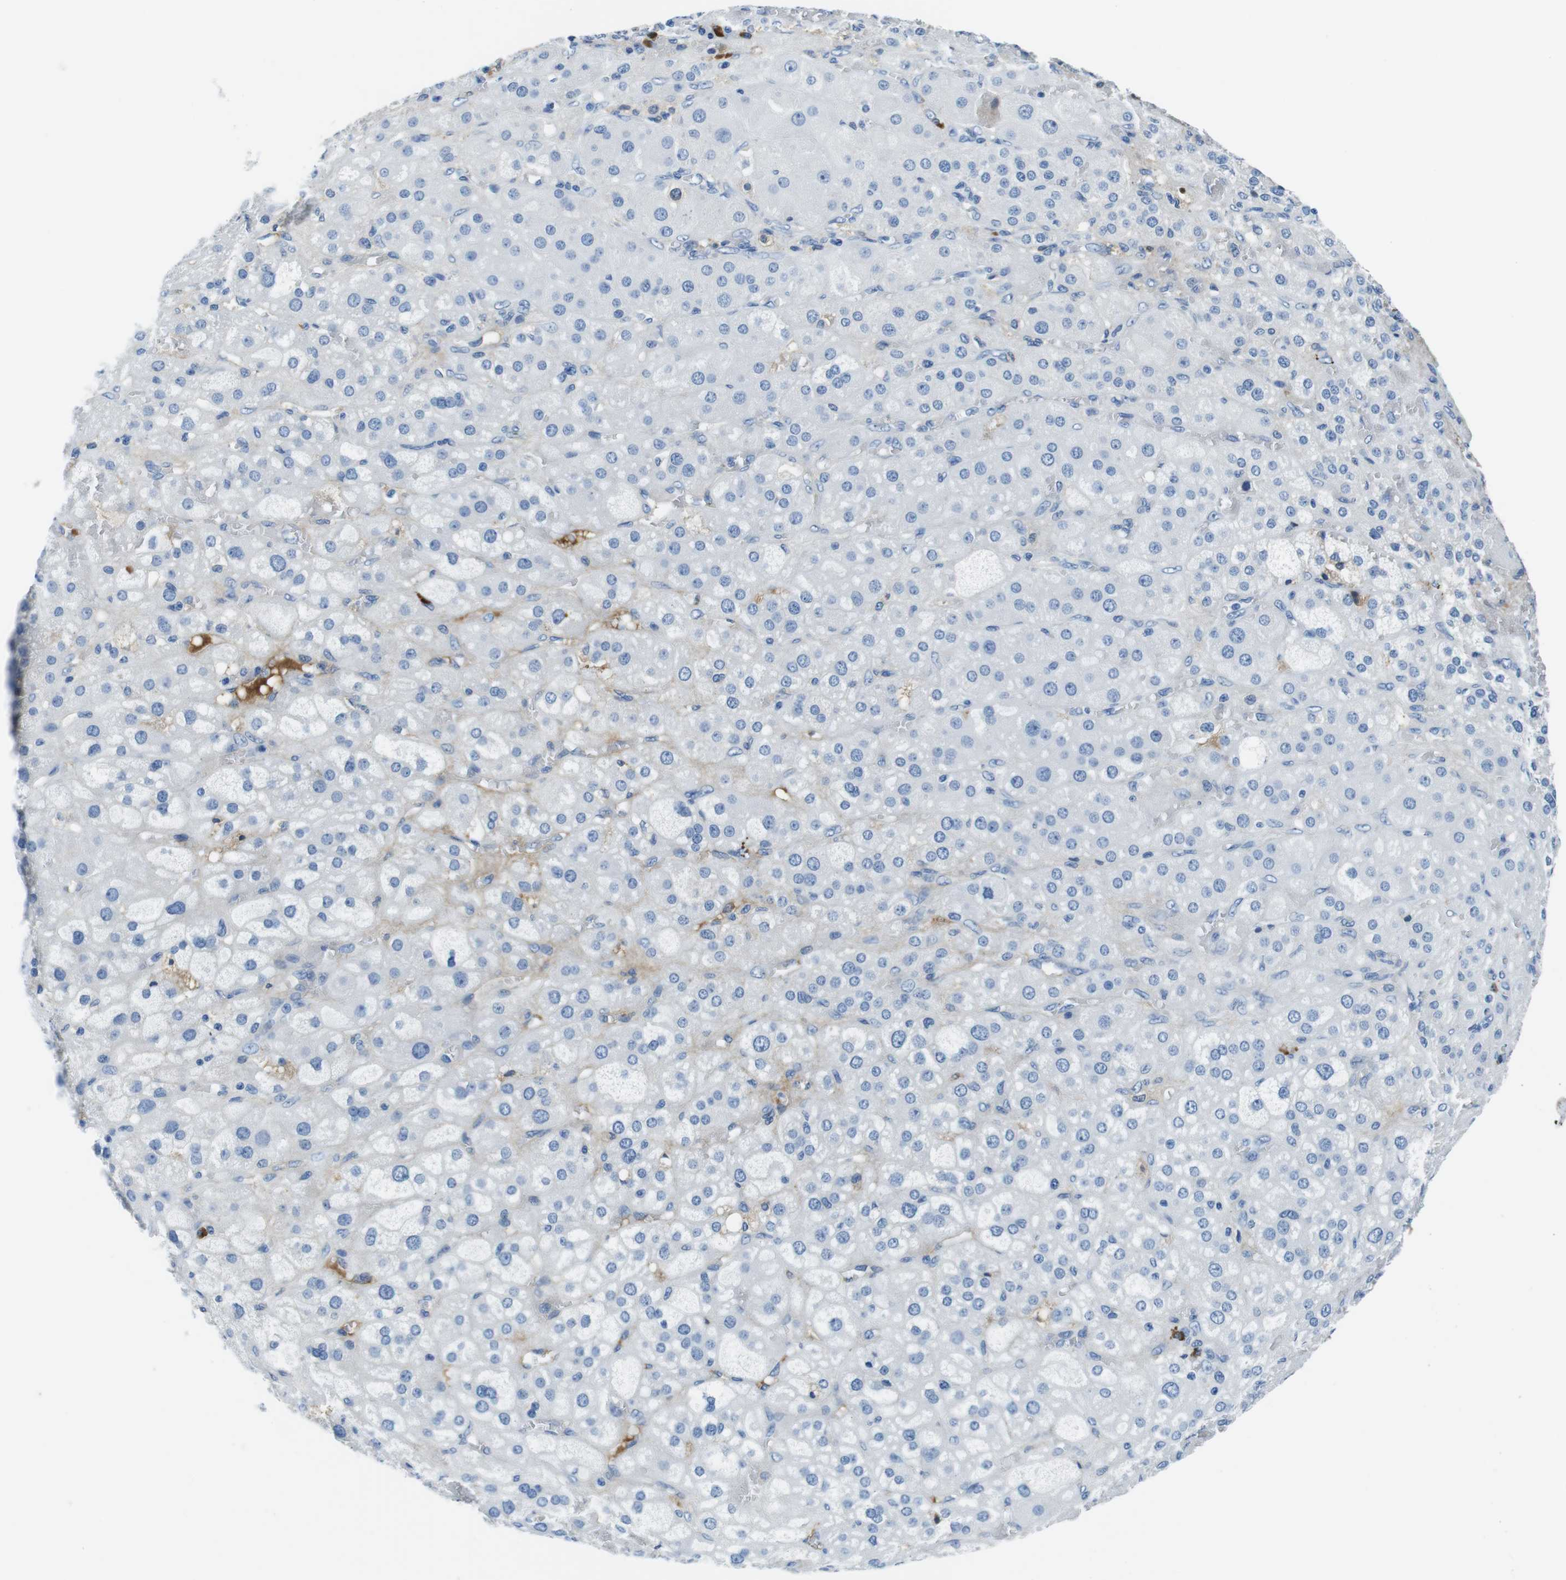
{"staining": {"intensity": "weak", "quantity": "<25%", "location": "cytoplasmic/membranous,nuclear"}, "tissue": "adrenal gland", "cell_type": "Glandular cells", "image_type": "normal", "snomed": [{"axis": "morphology", "description": "Normal tissue, NOS"}, {"axis": "topography", "description": "Adrenal gland"}], "caption": "An image of adrenal gland stained for a protein exhibits no brown staining in glandular cells.", "gene": "IGKC", "patient": {"sex": "female", "age": 47}}